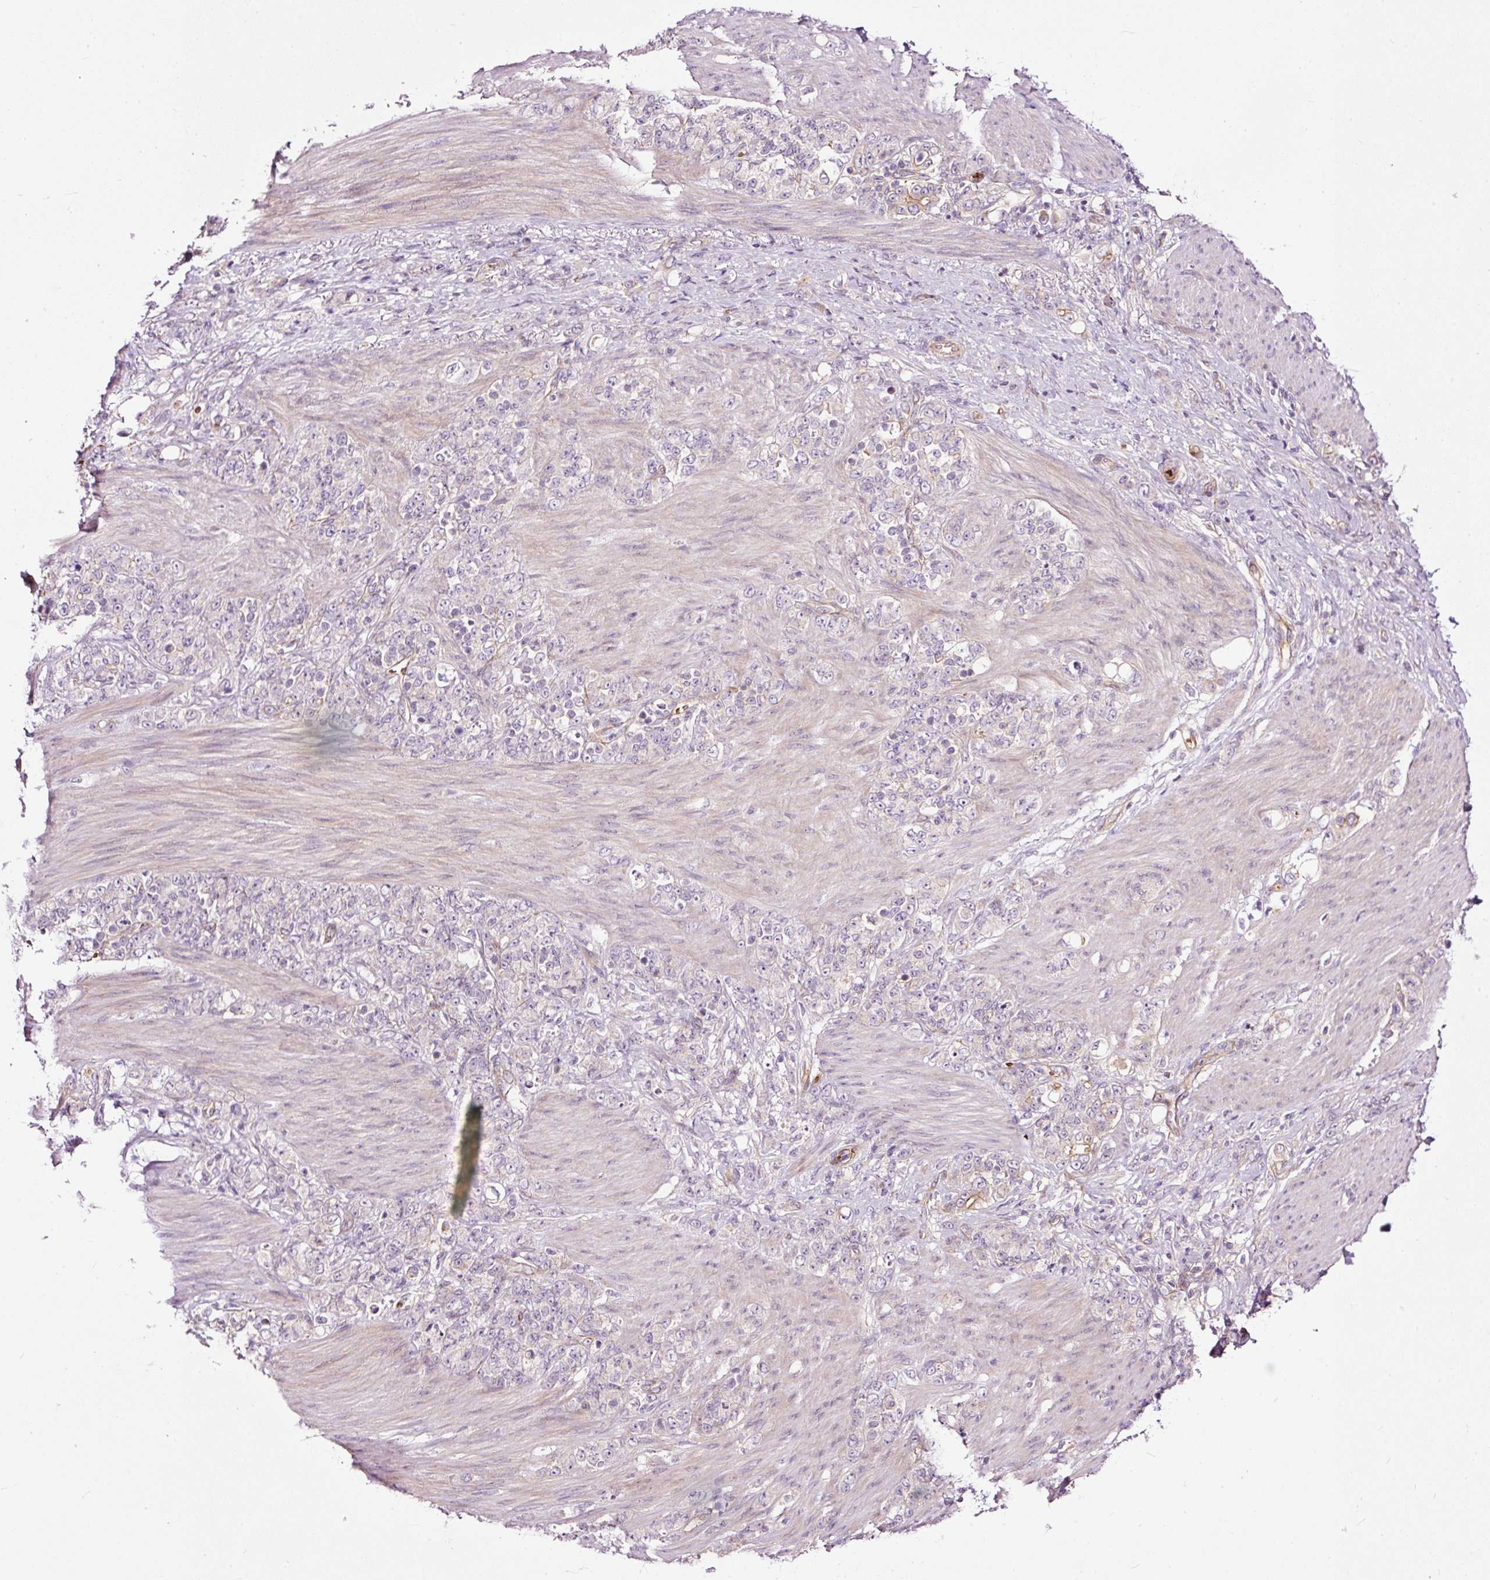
{"staining": {"intensity": "weak", "quantity": "<25%", "location": "cytoplasmic/membranous"}, "tissue": "stomach cancer", "cell_type": "Tumor cells", "image_type": "cancer", "snomed": [{"axis": "morphology", "description": "Normal tissue, NOS"}, {"axis": "morphology", "description": "Adenocarcinoma, NOS"}, {"axis": "topography", "description": "Stomach"}], "caption": "Immunohistochemistry of stomach adenocarcinoma reveals no positivity in tumor cells.", "gene": "USHBP1", "patient": {"sex": "female", "age": 79}}